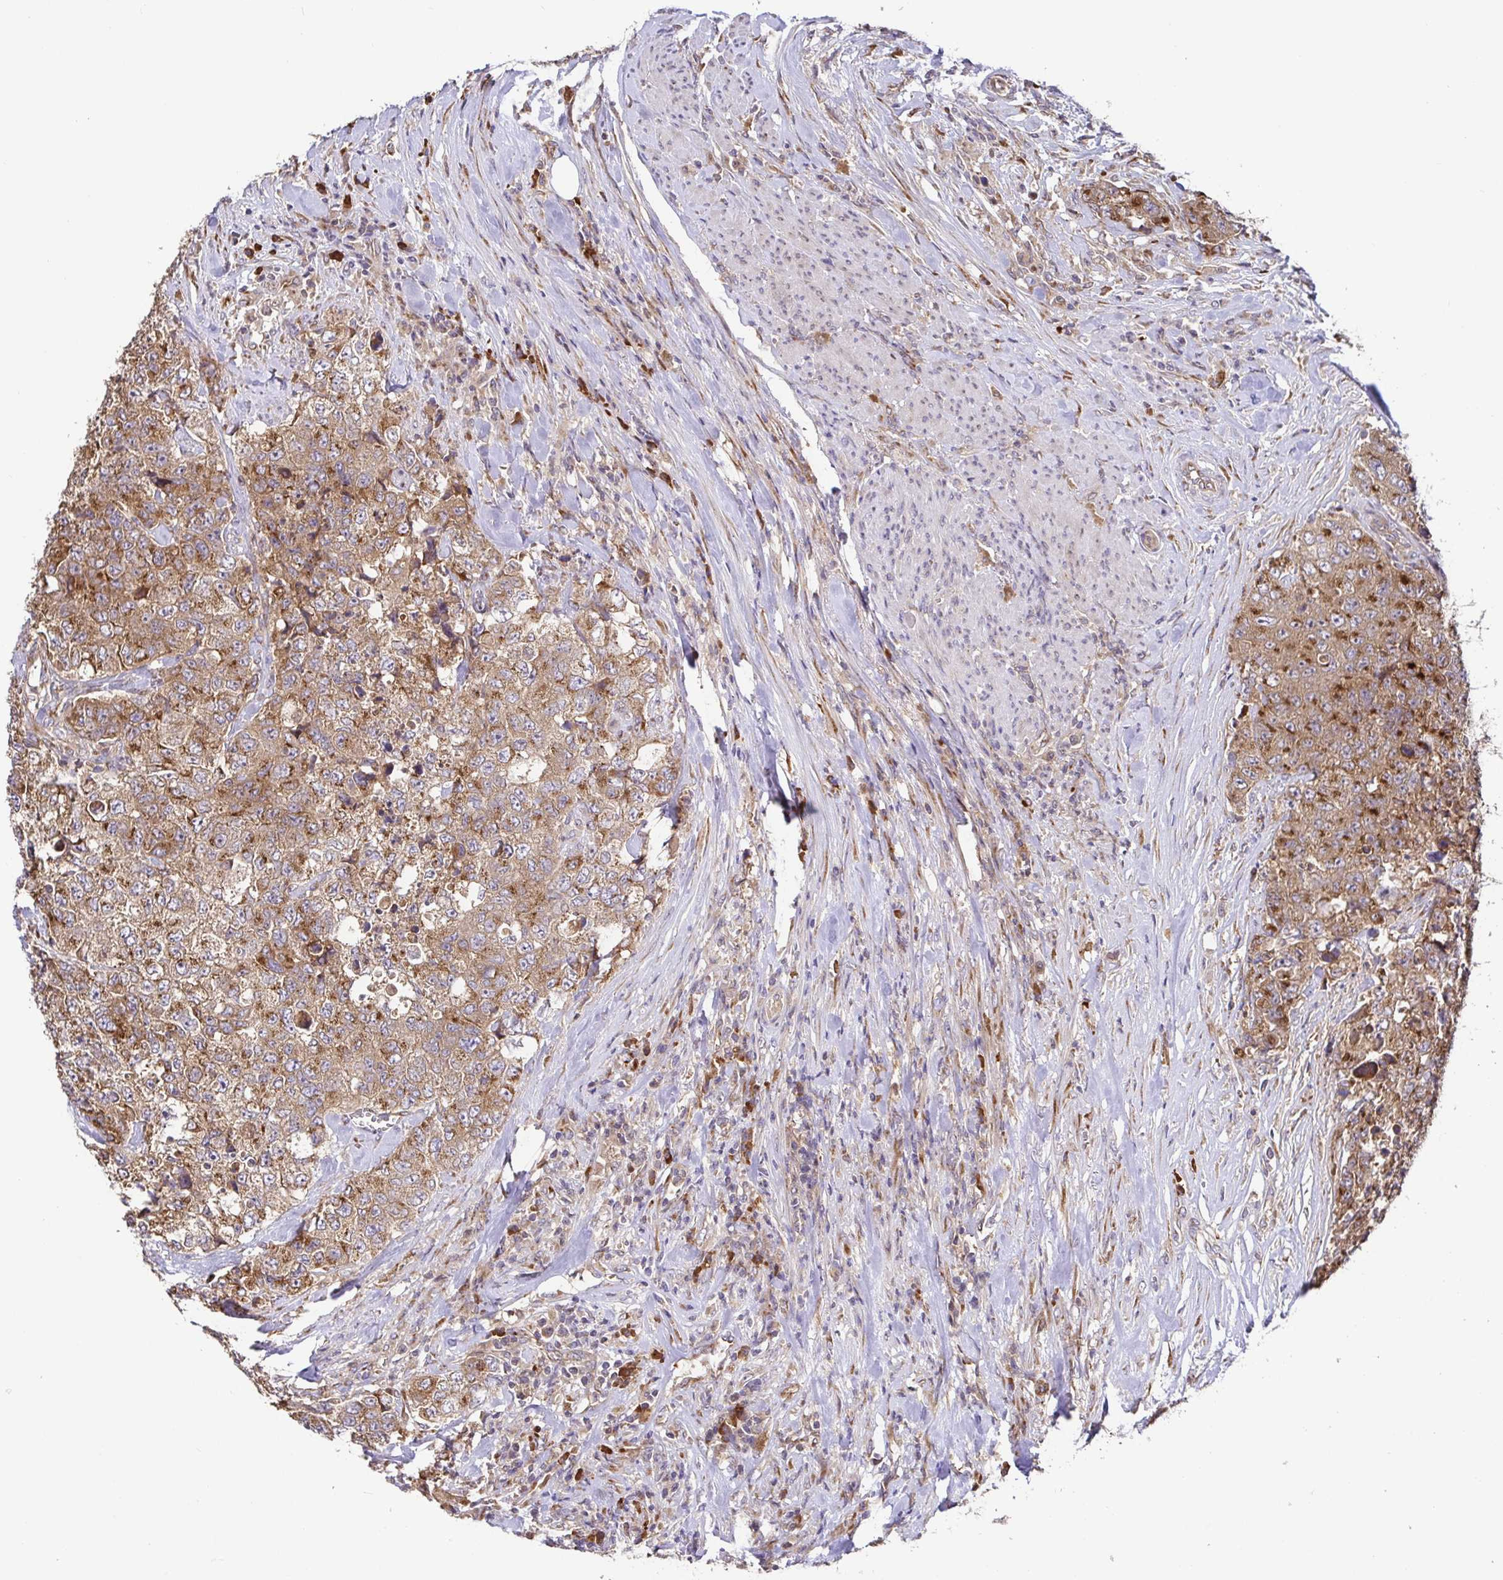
{"staining": {"intensity": "moderate", "quantity": ">75%", "location": "cytoplasmic/membranous"}, "tissue": "urothelial cancer", "cell_type": "Tumor cells", "image_type": "cancer", "snomed": [{"axis": "morphology", "description": "Urothelial carcinoma, High grade"}, {"axis": "topography", "description": "Urinary bladder"}], "caption": "Human high-grade urothelial carcinoma stained for a protein (brown) displays moderate cytoplasmic/membranous positive positivity in about >75% of tumor cells.", "gene": "ELP1", "patient": {"sex": "female", "age": 78}}